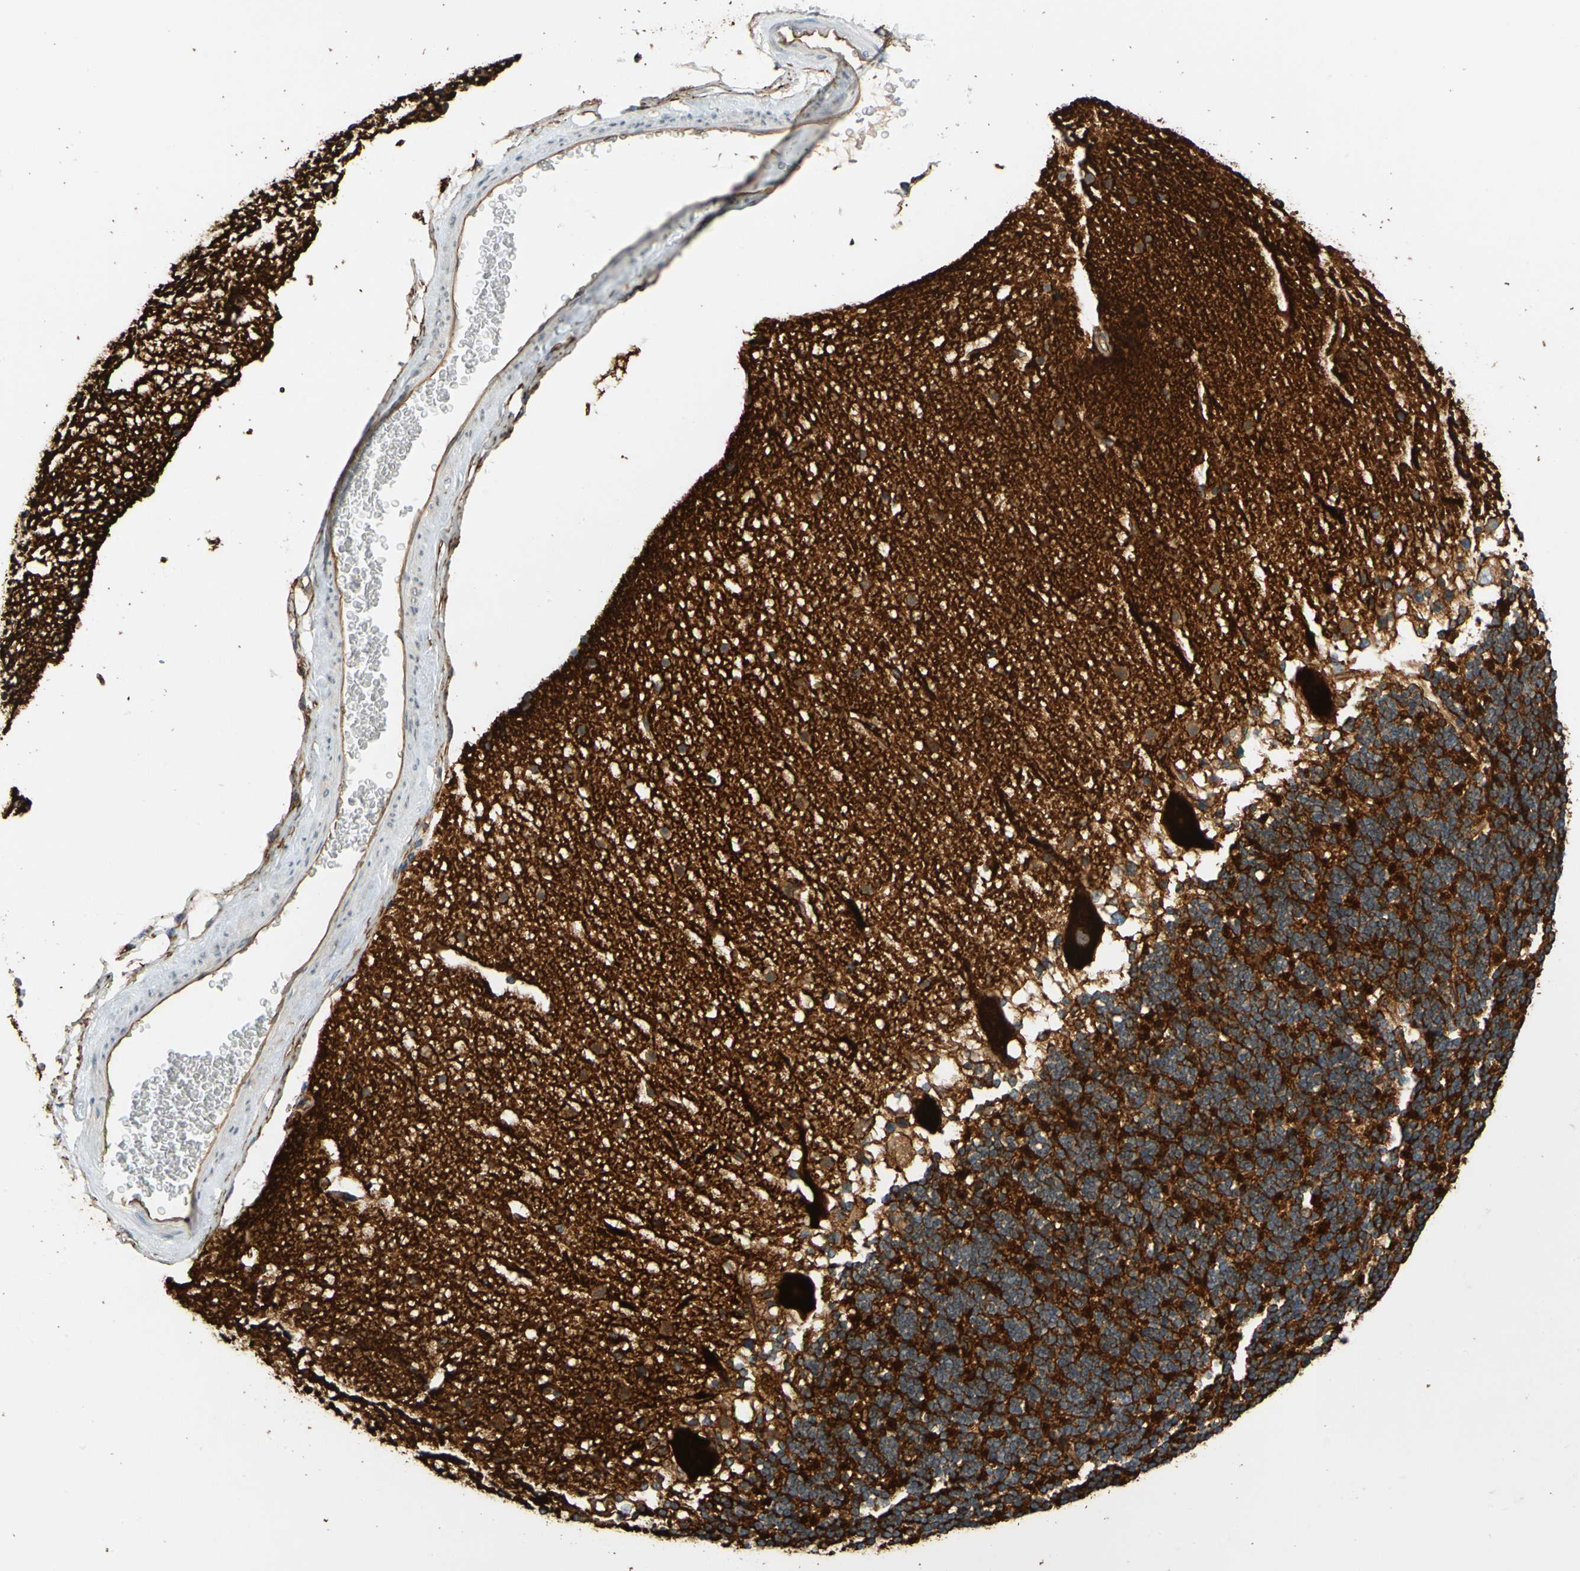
{"staining": {"intensity": "strong", "quantity": ">75%", "location": "cytoplasmic/membranous"}, "tissue": "cerebellum", "cell_type": "Cells in granular layer", "image_type": "normal", "snomed": [{"axis": "morphology", "description": "Normal tissue, NOS"}, {"axis": "topography", "description": "Cerebellum"}], "caption": "Immunohistochemical staining of unremarkable cerebellum exhibits strong cytoplasmic/membranous protein positivity in about >75% of cells in granular layer. The staining is performed using DAB brown chromogen to label protein expression. The nuclei are counter-stained blue using hematoxylin.", "gene": "SPTAN1", "patient": {"sex": "female", "age": 19}}